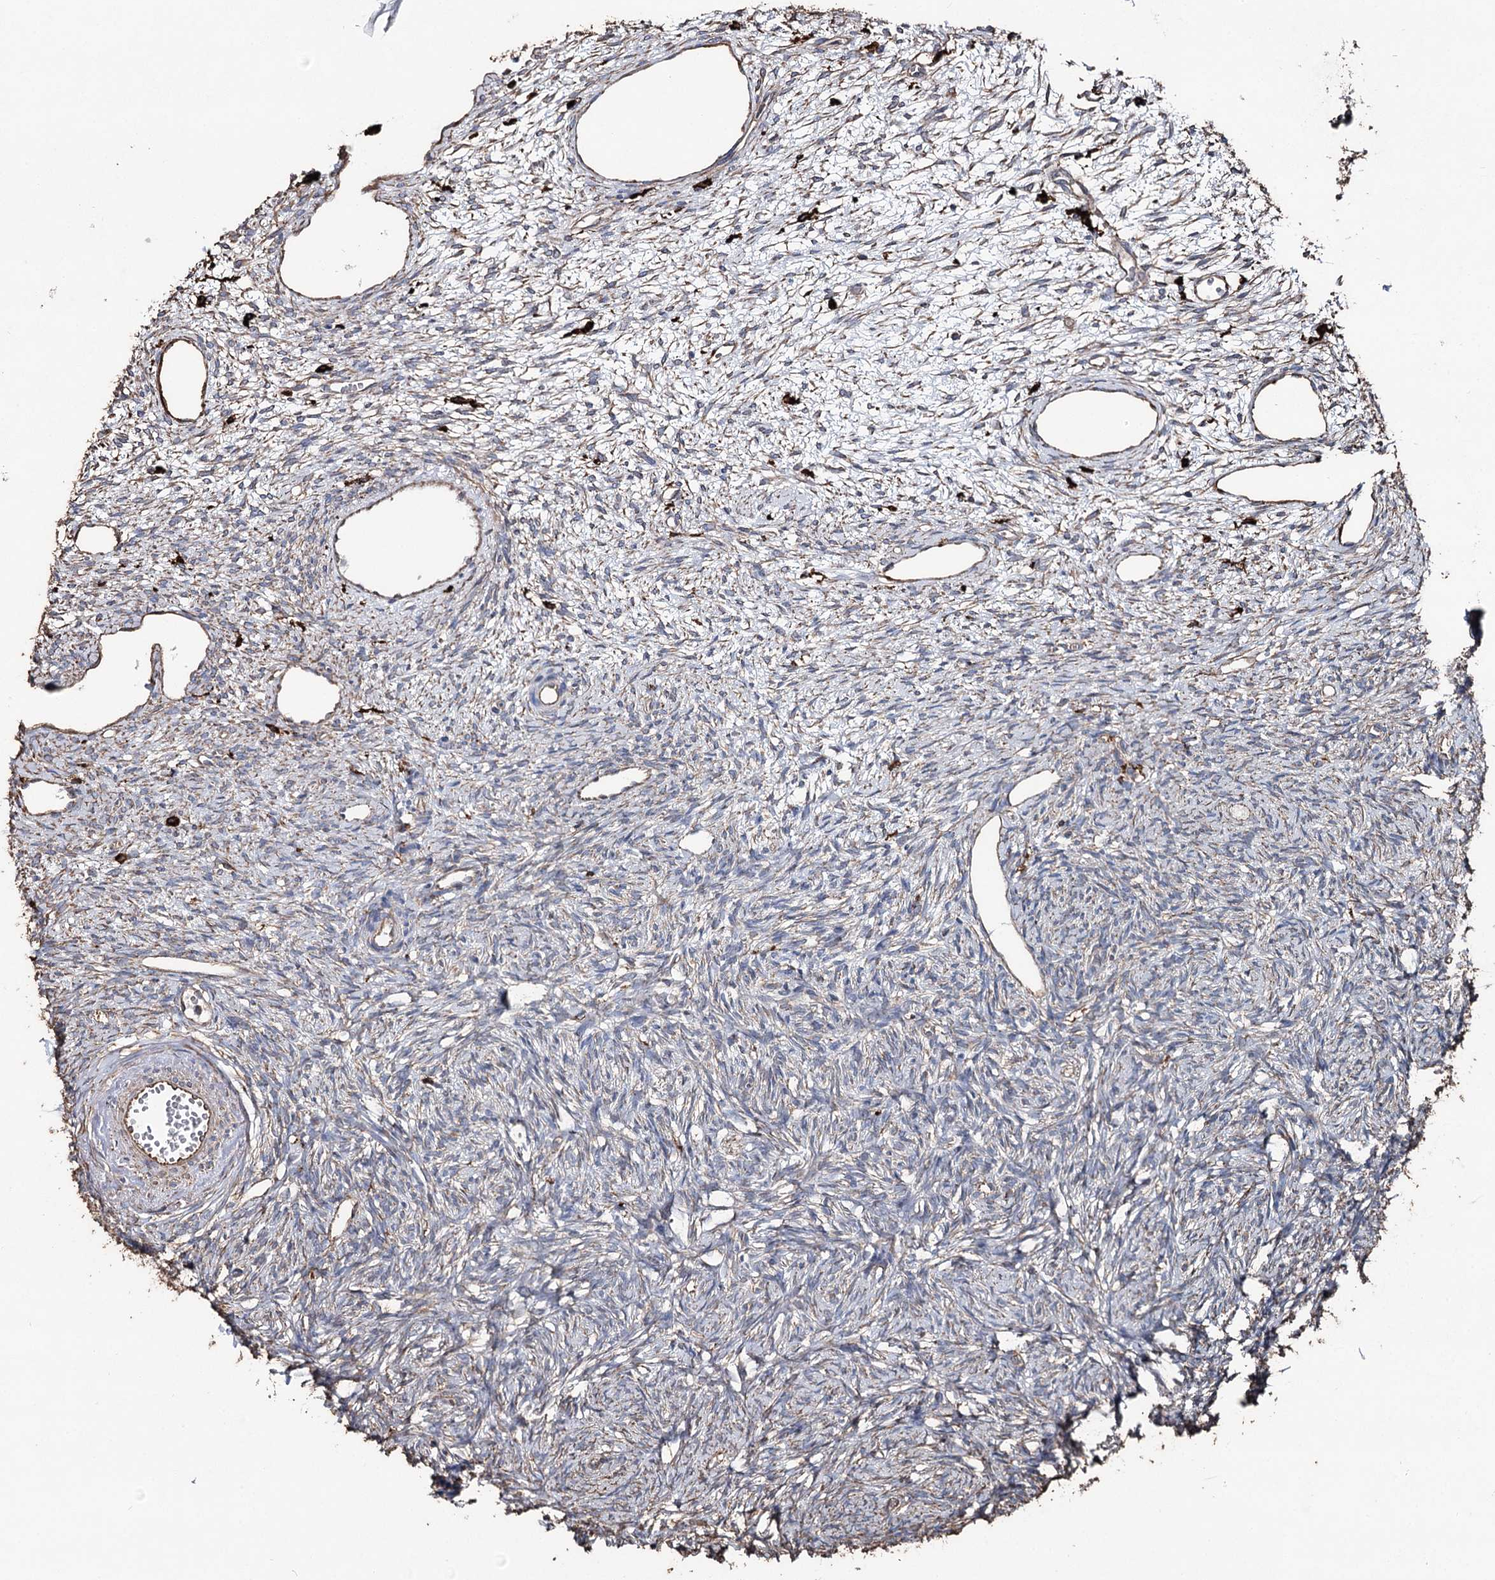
{"staining": {"intensity": "negative", "quantity": "none", "location": "none"}, "tissue": "ovary", "cell_type": "Ovarian stroma cells", "image_type": "normal", "snomed": [{"axis": "morphology", "description": "Normal tissue, NOS"}, {"axis": "topography", "description": "Ovary"}], "caption": "IHC image of normal ovary: ovary stained with DAB (3,3'-diaminobenzidine) exhibits no significant protein staining in ovarian stroma cells.", "gene": "CLEC4M", "patient": {"sex": "female", "age": 51}}